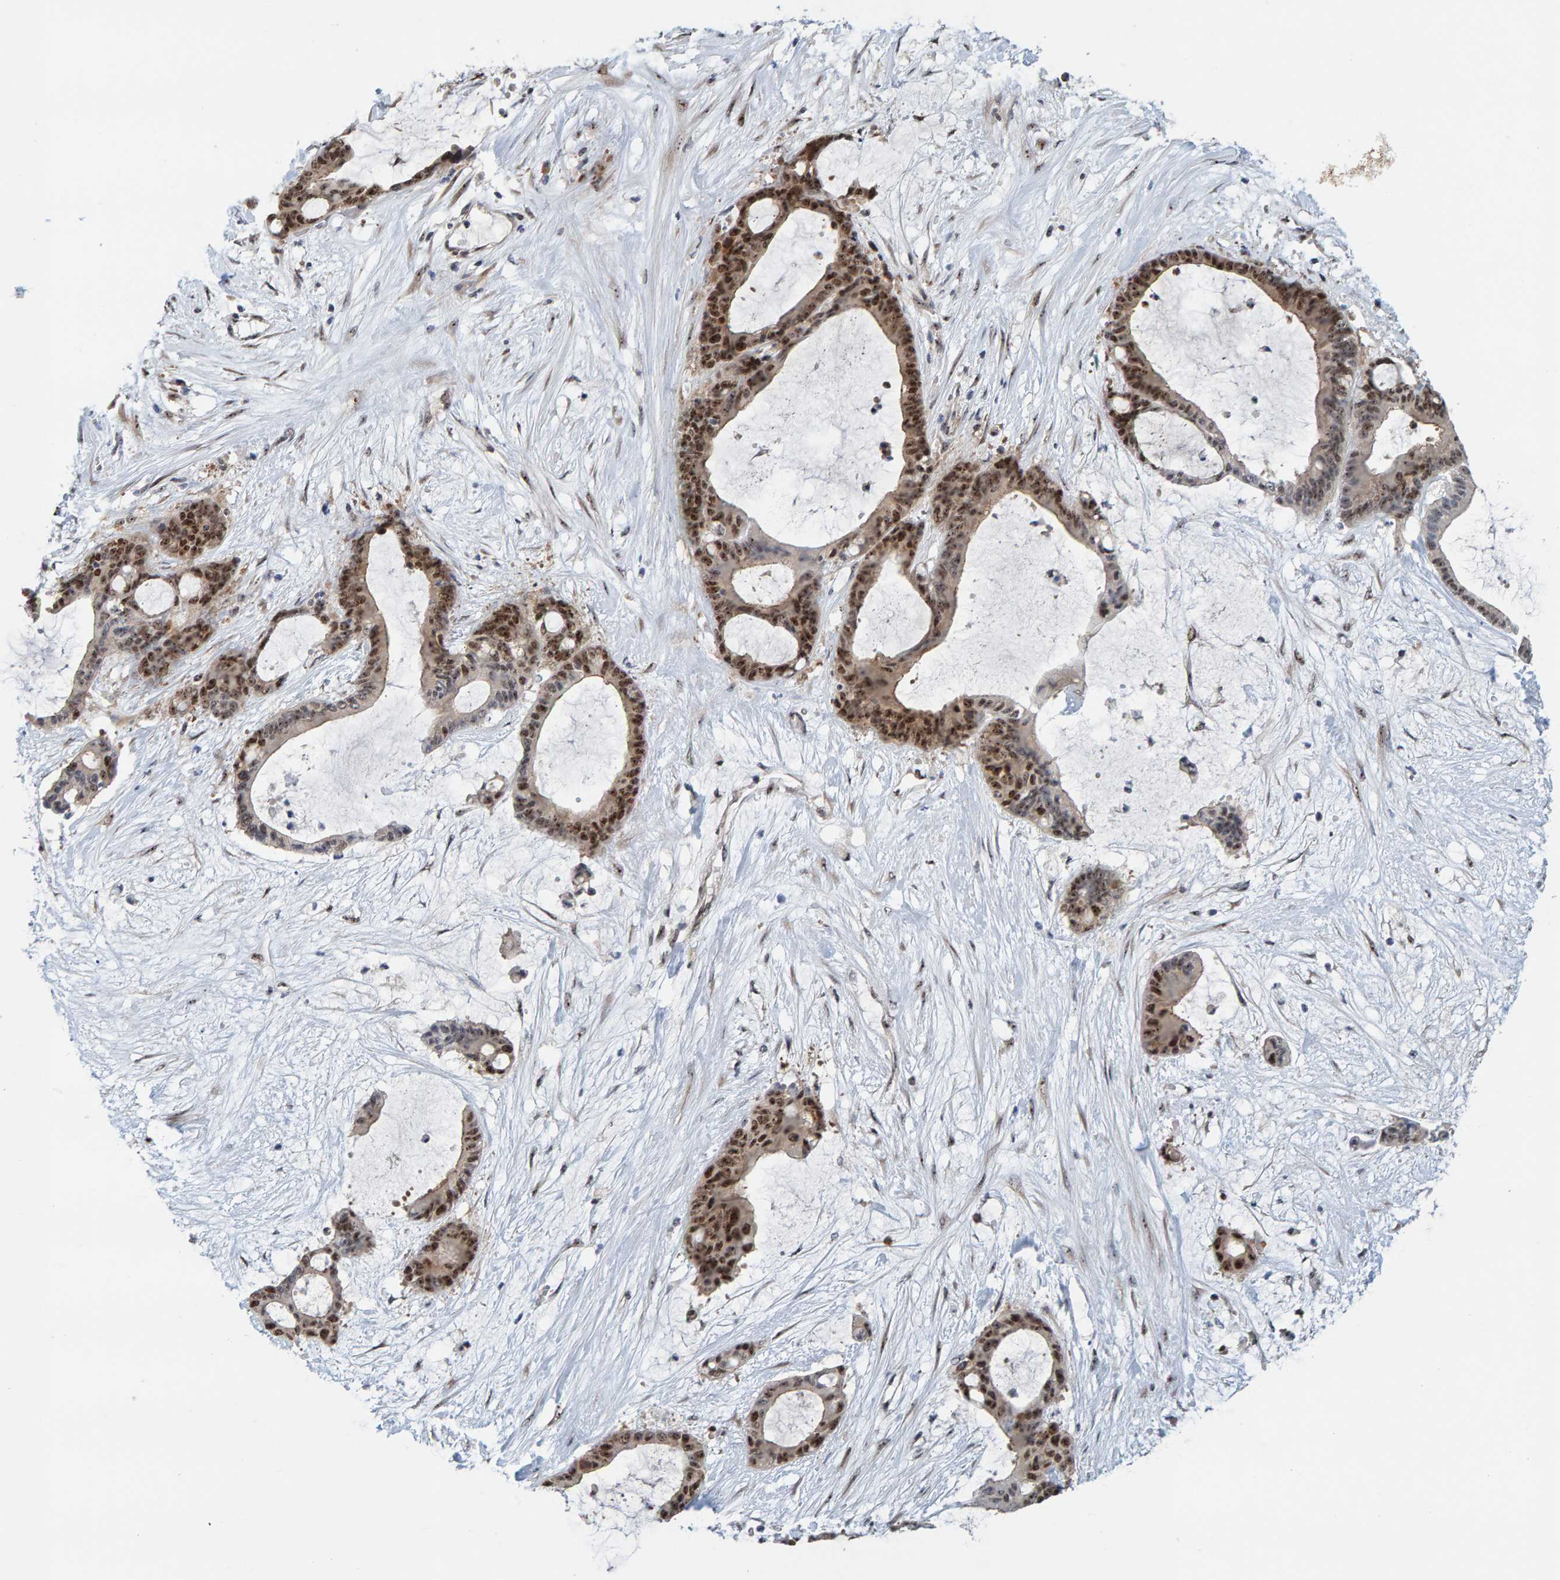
{"staining": {"intensity": "moderate", "quantity": ">75%", "location": "cytoplasmic/membranous,nuclear"}, "tissue": "liver cancer", "cell_type": "Tumor cells", "image_type": "cancer", "snomed": [{"axis": "morphology", "description": "Cholangiocarcinoma"}, {"axis": "topography", "description": "Liver"}], "caption": "This is a photomicrograph of immunohistochemistry (IHC) staining of liver cancer (cholangiocarcinoma), which shows moderate staining in the cytoplasmic/membranous and nuclear of tumor cells.", "gene": "POLR1E", "patient": {"sex": "female", "age": 73}}